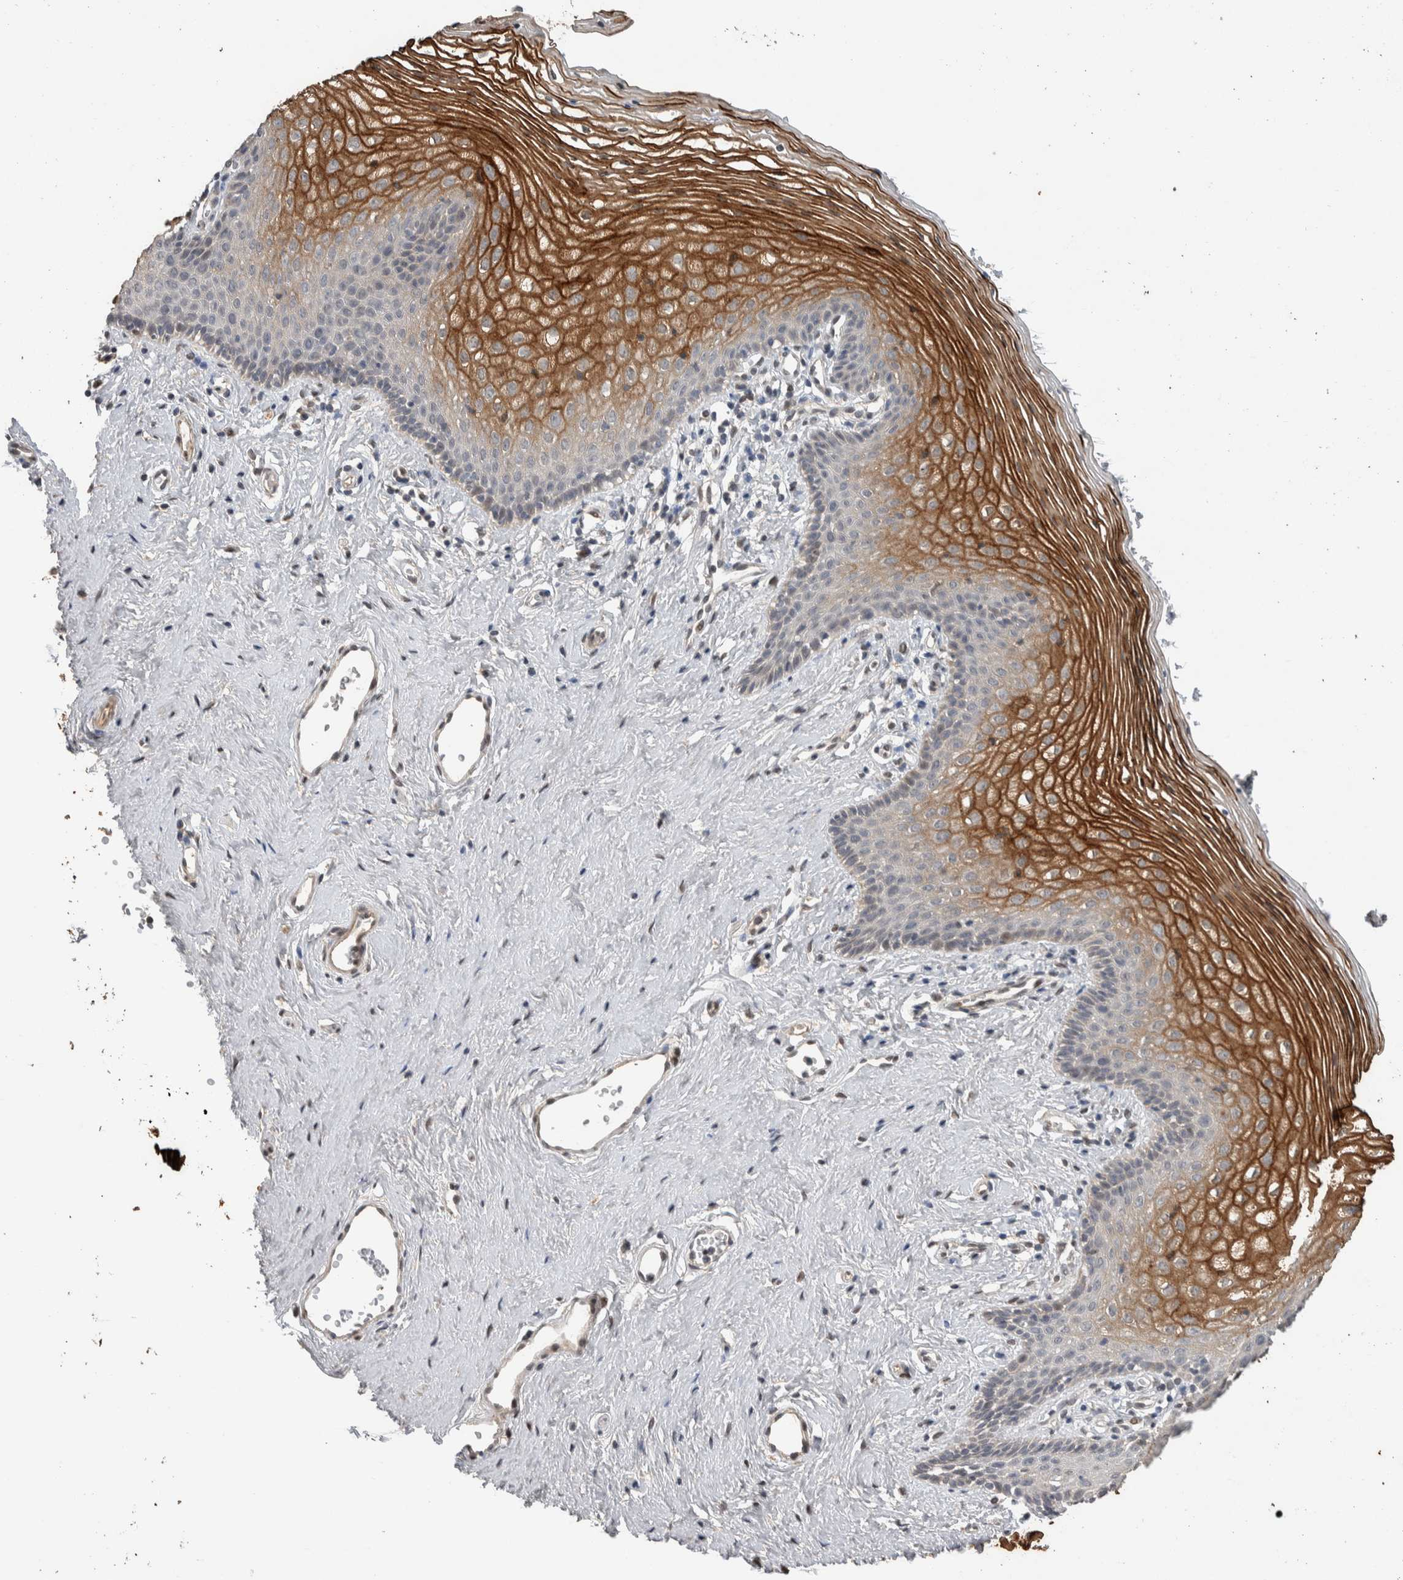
{"staining": {"intensity": "strong", "quantity": ">75%", "location": "cytoplasmic/membranous"}, "tissue": "vagina", "cell_type": "Squamous epithelial cells", "image_type": "normal", "snomed": [{"axis": "morphology", "description": "Normal tissue, NOS"}, {"axis": "topography", "description": "Vagina"}], "caption": "Immunohistochemistry (IHC) staining of benign vagina, which exhibits high levels of strong cytoplasmic/membranous positivity in approximately >75% of squamous epithelial cells indicating strong cytoplasmic/membranous protein expression. The staining was performed using DAB (brown) for protein detection and nuclei were counterstained in hematoxylin (blue).", "gene": "CYSRT1", "patient": {"sex": "female", "age": 32}}